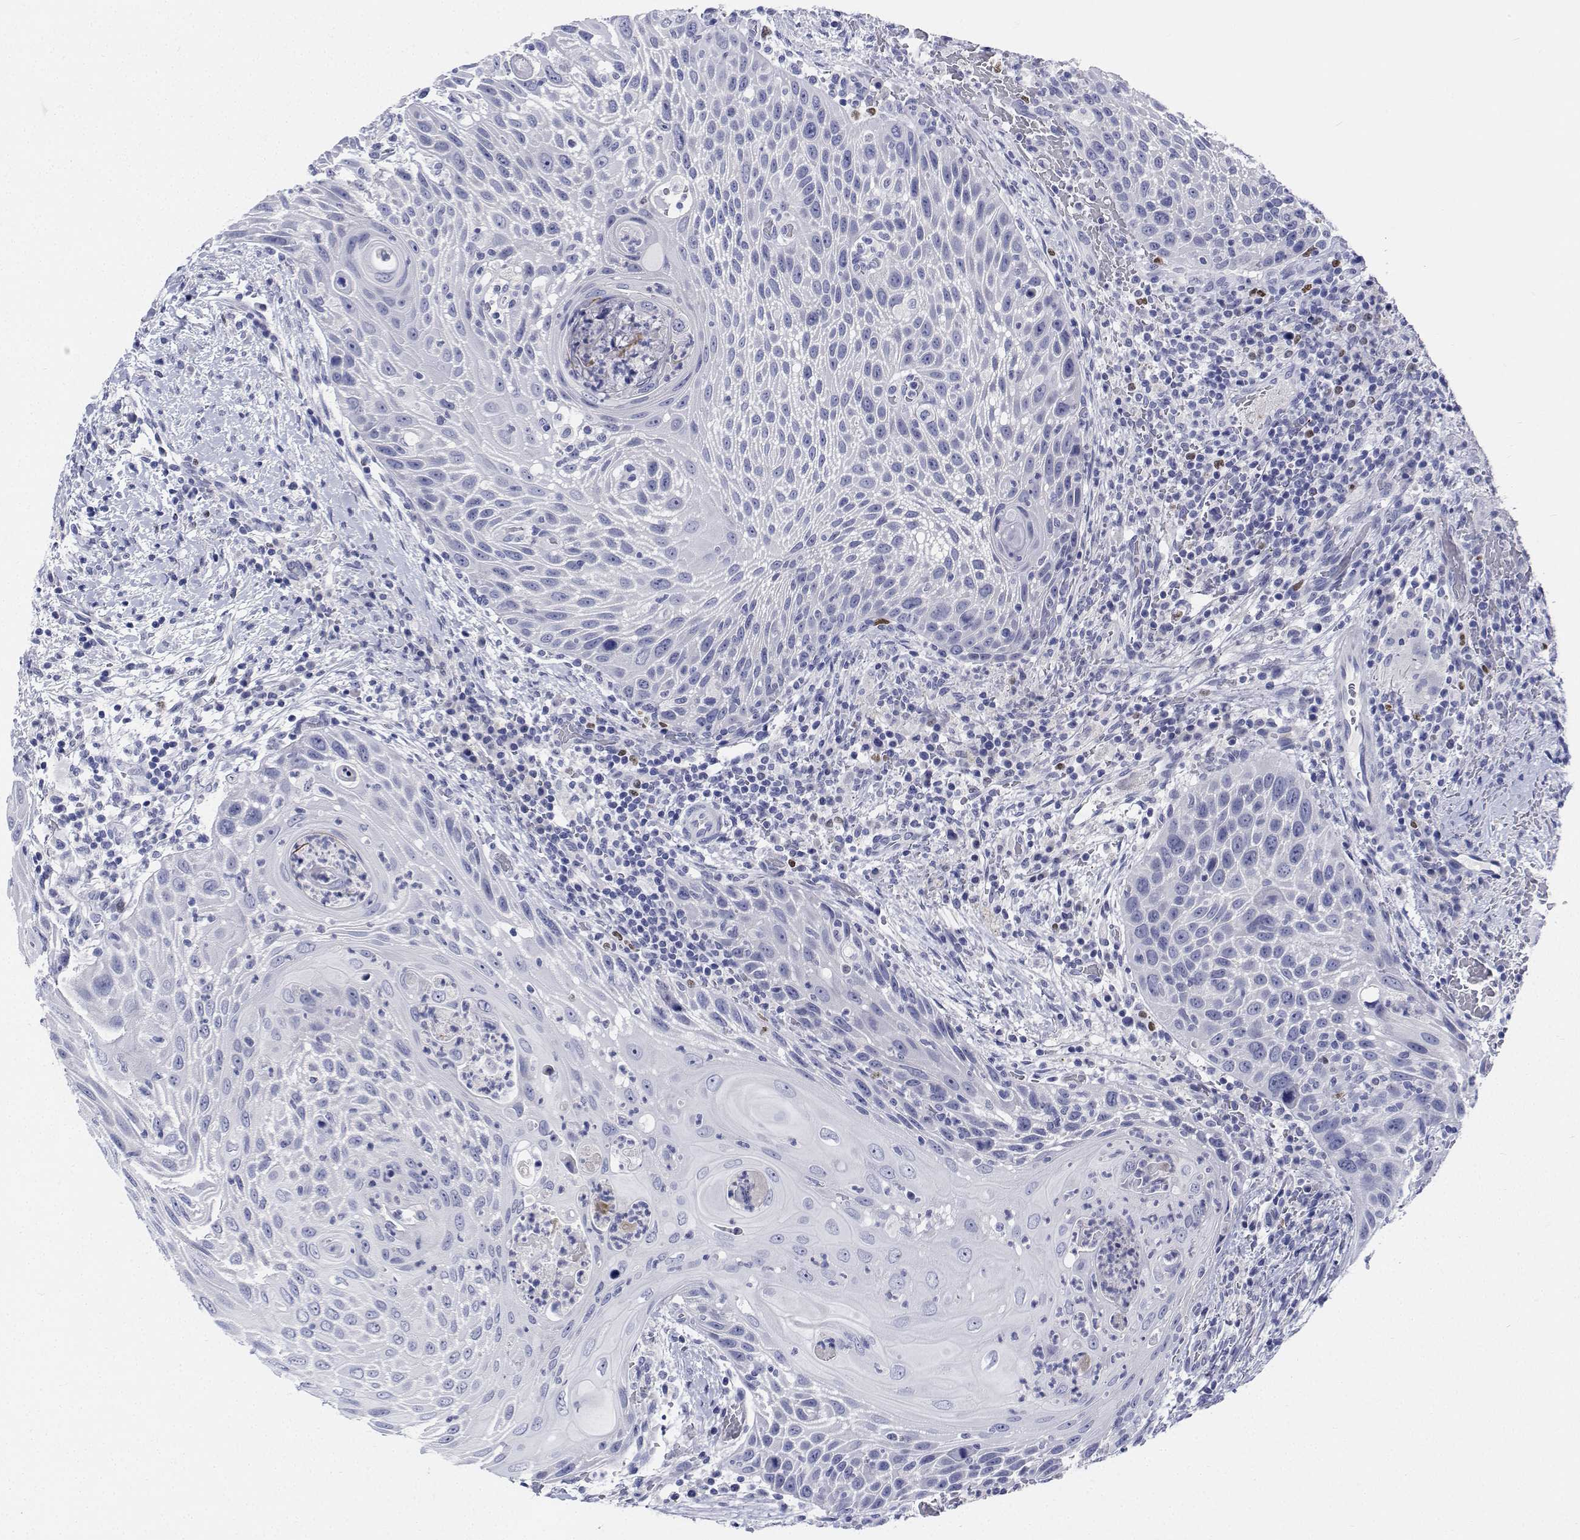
{"staining": {"intensity": "negative", "quantity": "none", "location": "none"}, "tissue": "head and neck cancer", "cell_type": "Tumor cells", "image_type": "cancer", "snomed": [{"axis": "morphology", "description": "Squamous cell carcinoma, NOS"}, {"axis": "topography", "description": "Head-Neck"}], "caption": "The image exhibits no staining of tumor cells in head and neck squamous cell carcinoma.", "gene": "PLXNA4", "patient": {"sex": "male", "age": 69}}